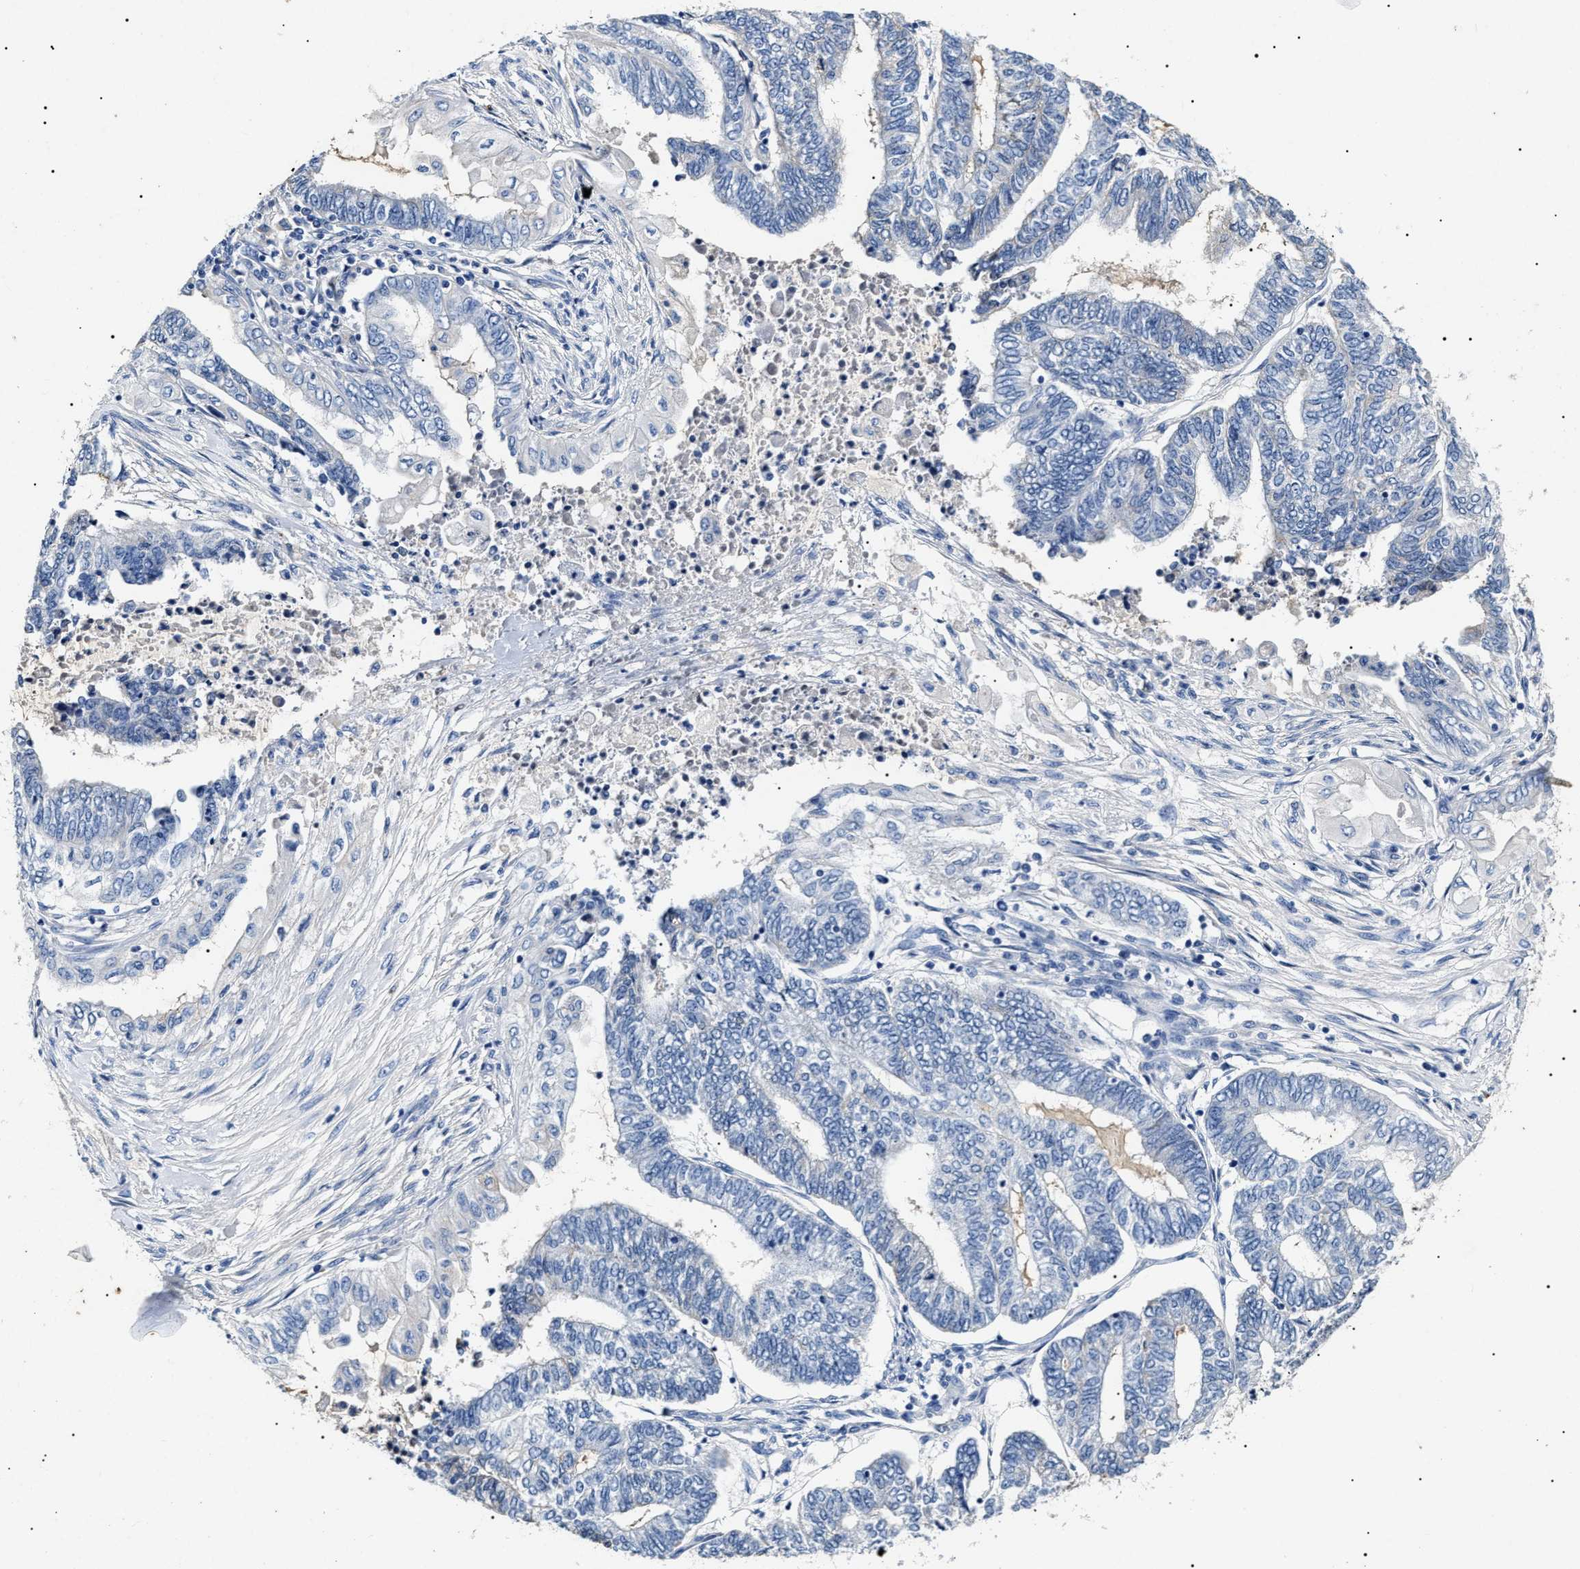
{"staining": {"intensity": "negative", "quantity": "none", "location": "none"}, "tissue": "endometrial cancer", "cell_type": "Tumor cells", "image_type": "cancer", "snomed": [{"axis": "morphology", "description": "Adenocarcinoma, NOS"}, {"axis": "topography", "description": "Uterus"}, {"axis": "topography", "description": "Endometrium"}], "caption": "Immunohistochemistry micrograph of endometrial cancer stained for a protein (brown), which demonstrates no positivity in tumor cells.", "gene": "LRRC8E", "patient": {"sex": "female", "age": 70}}